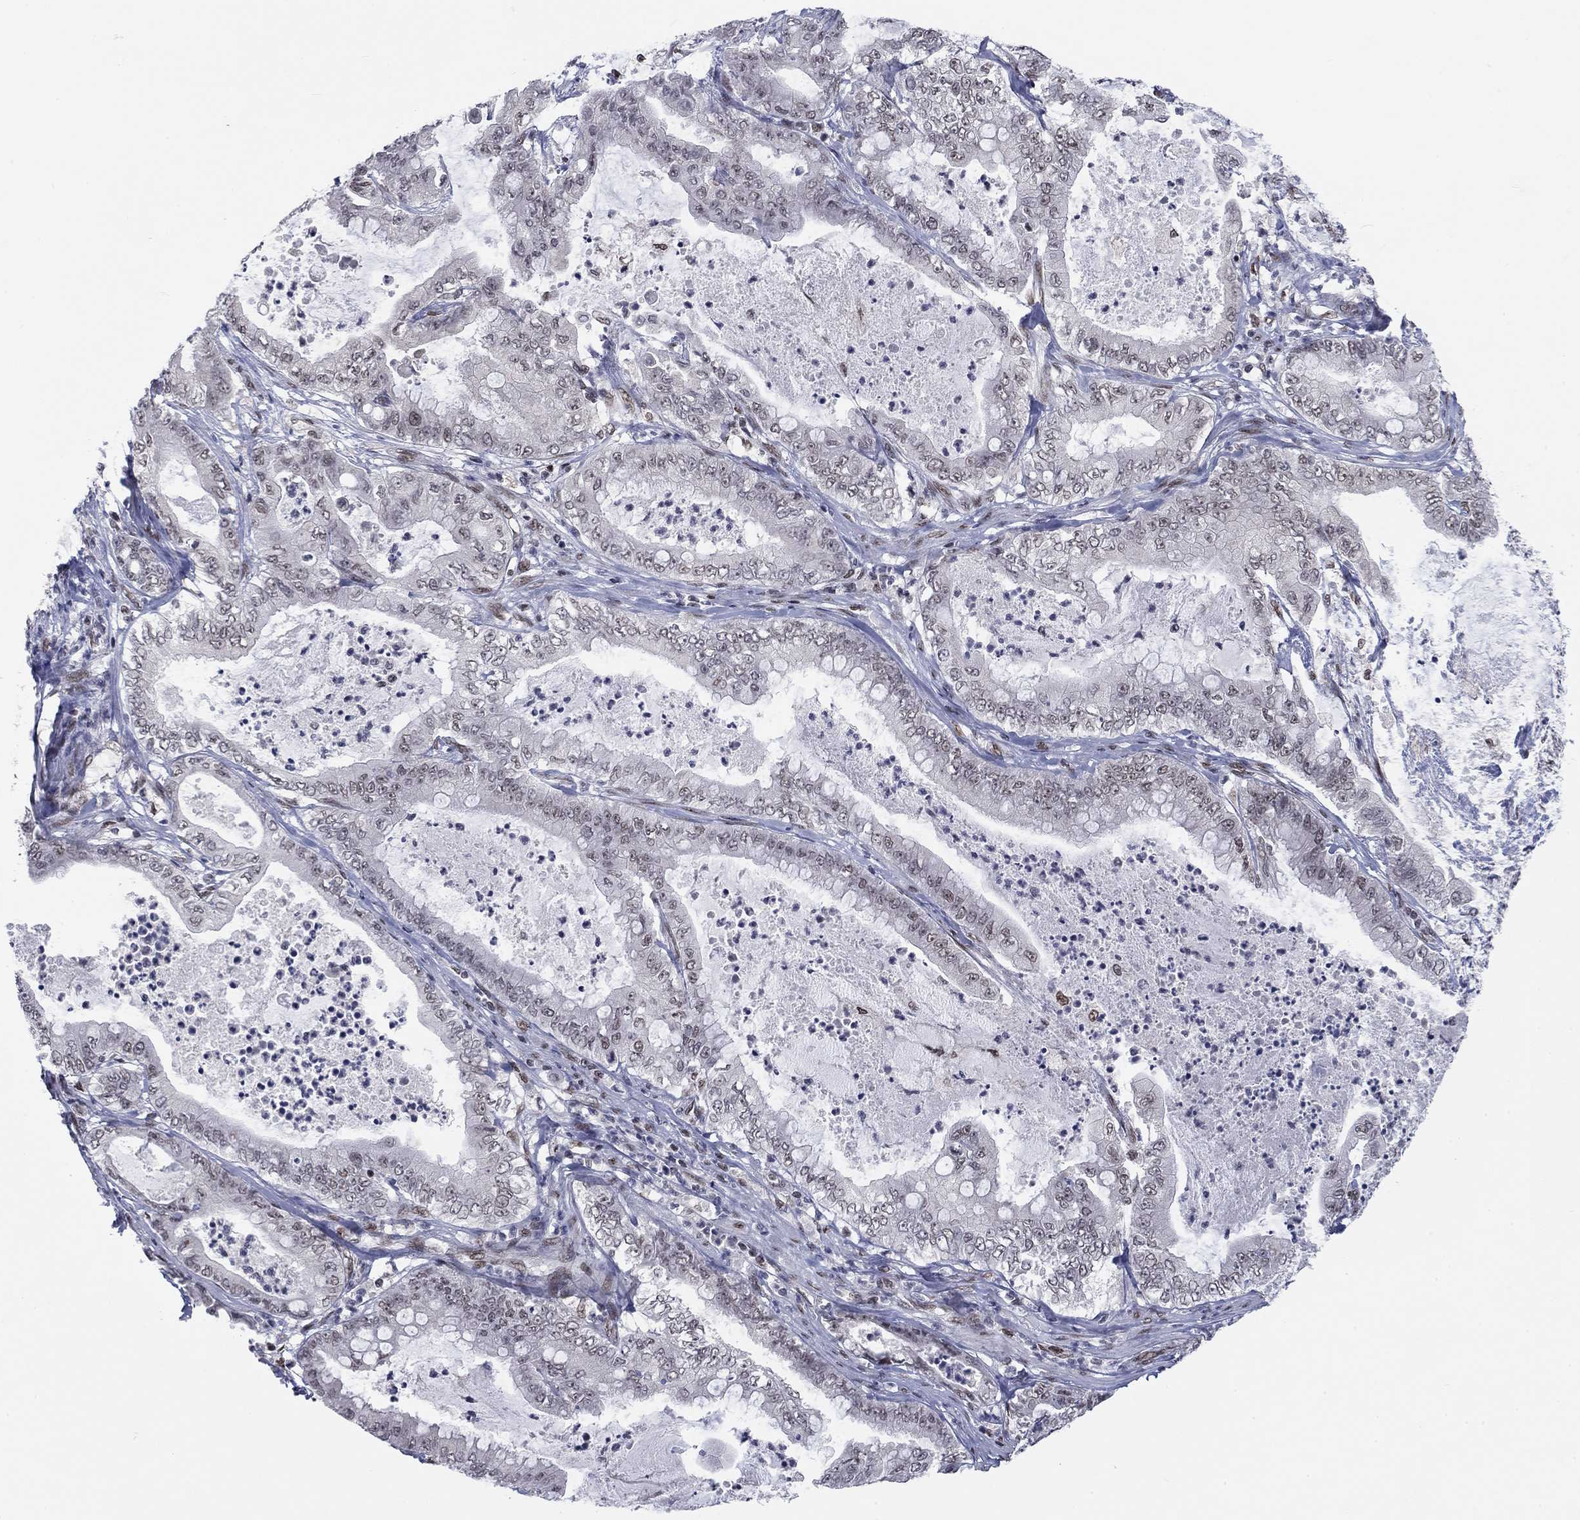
{"staining": {"intensity": "negative", "quantity": "none", "location": "none"}, "tissue": "pancreatic cancer", "cell_type": "Tumor cells", "image_type": "cancer", "snomed": [{"axis": "morphology", "description": "Adenocarcinoma, NOS"}, {"axis": "topography", "description": "Pancreas"}], "caption": "An immunohistochemistry image of pancreatic cancer (adenocarcinoma) is shown. There is no staining in tumor cells of pancreatic cancer (adenocarcinoma).", "gene": "FYTTD1", "patient": {"sex": "male", "age": 71}}